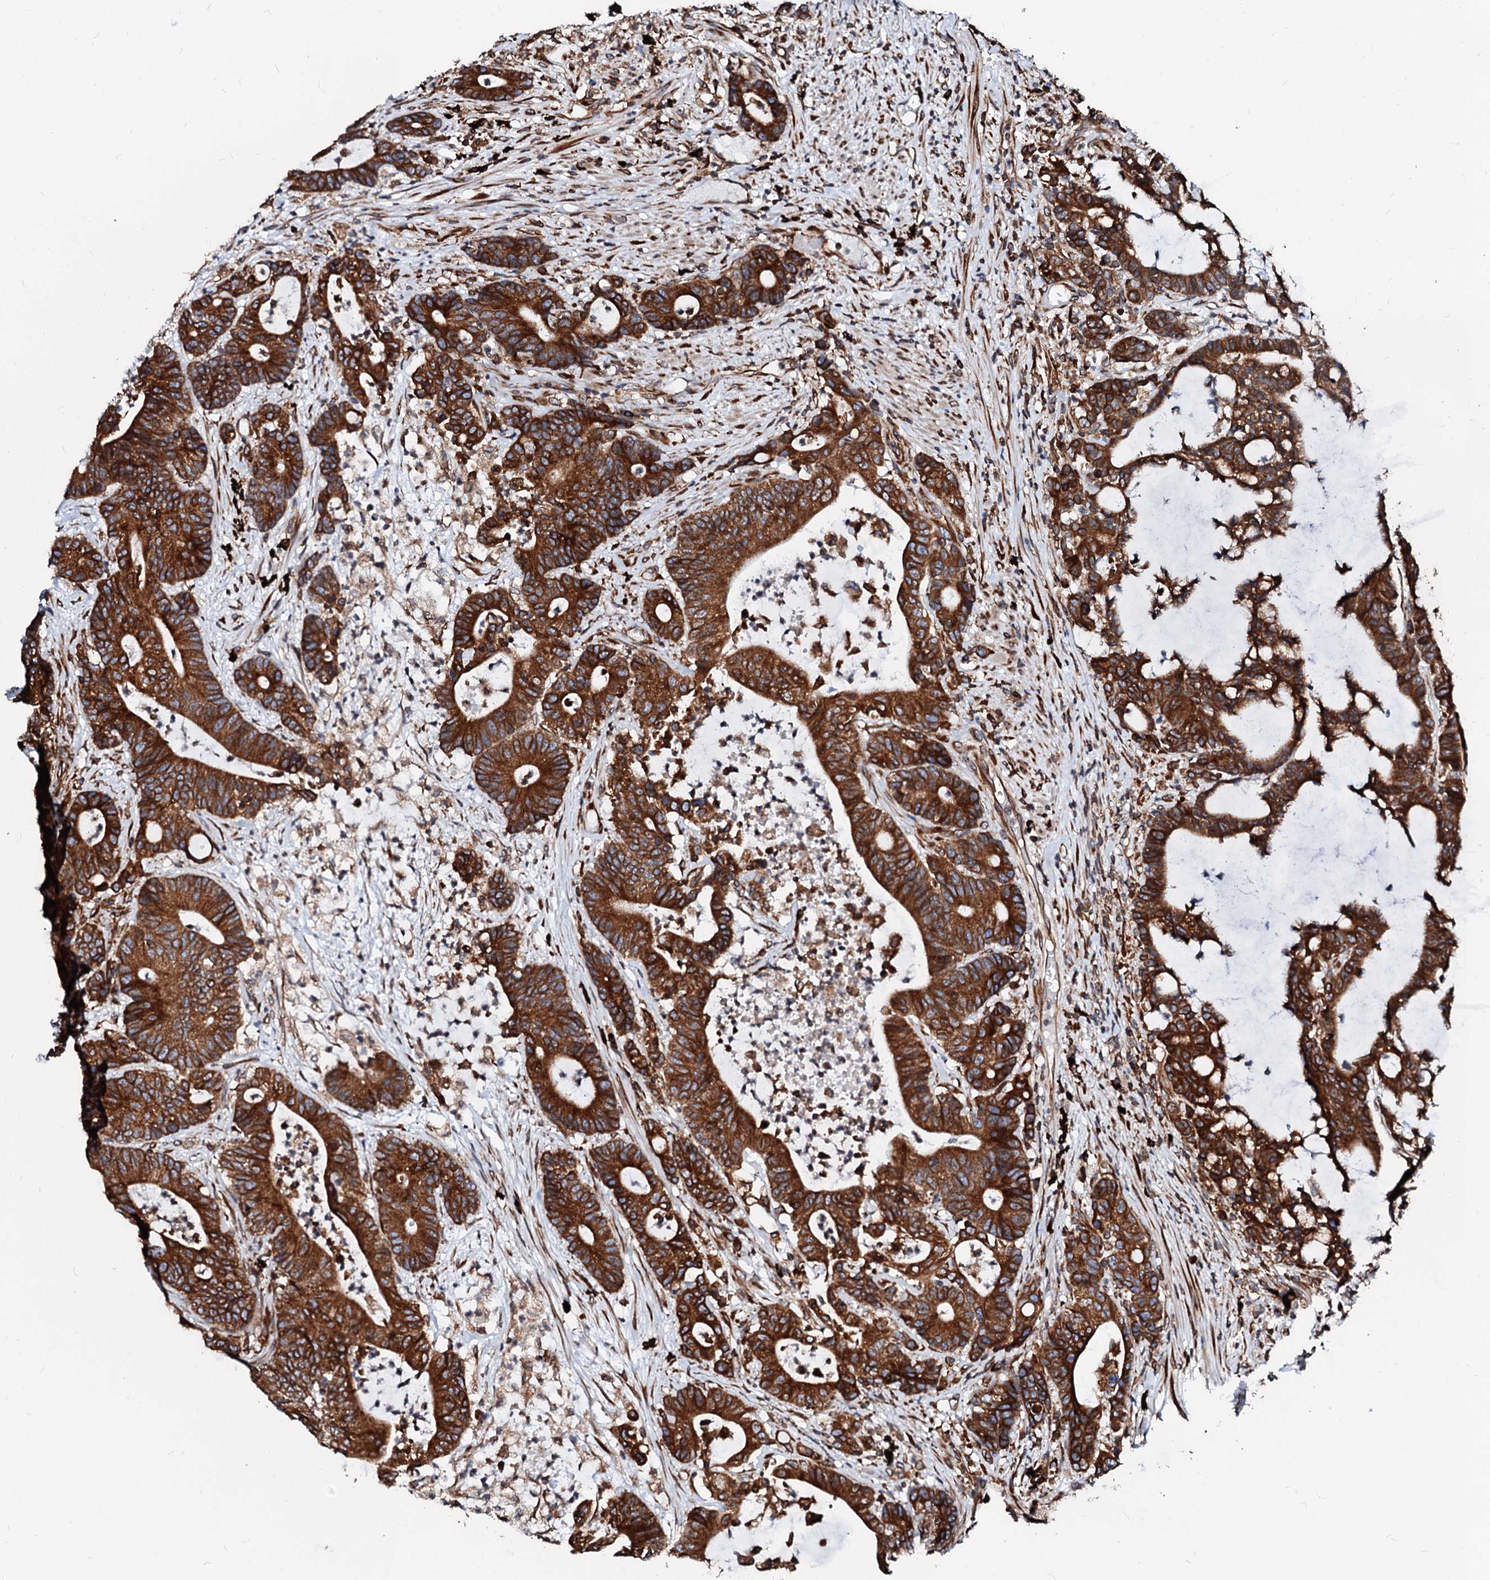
{"staining": {"intensity": "strong", "quantity": ">75%", "location": "cytoplasmic/membranous"}, "tissue": "colorectal cancer", "cell_type": "Tumor cells", "image_type": "cancer", "snomed": [{"axis": "morphology", "description": "Adenocarcinoma, NOS"}, {"axis": "topography", "description": "Colon"}], "caption": "DAB (3,3'-diaminobenzidine) immunohistochemical staining of colorectal adenocarcinoma reveals strong cytoplasmic/membranous protein positivity in about >75% of tumor cells. (DAB (3,3'-diaminobenzidine) = brown stain, brightfield microscopy at high magnification).", "gene": "DERL1", "patient": {"sex": "female", "age": 84}}